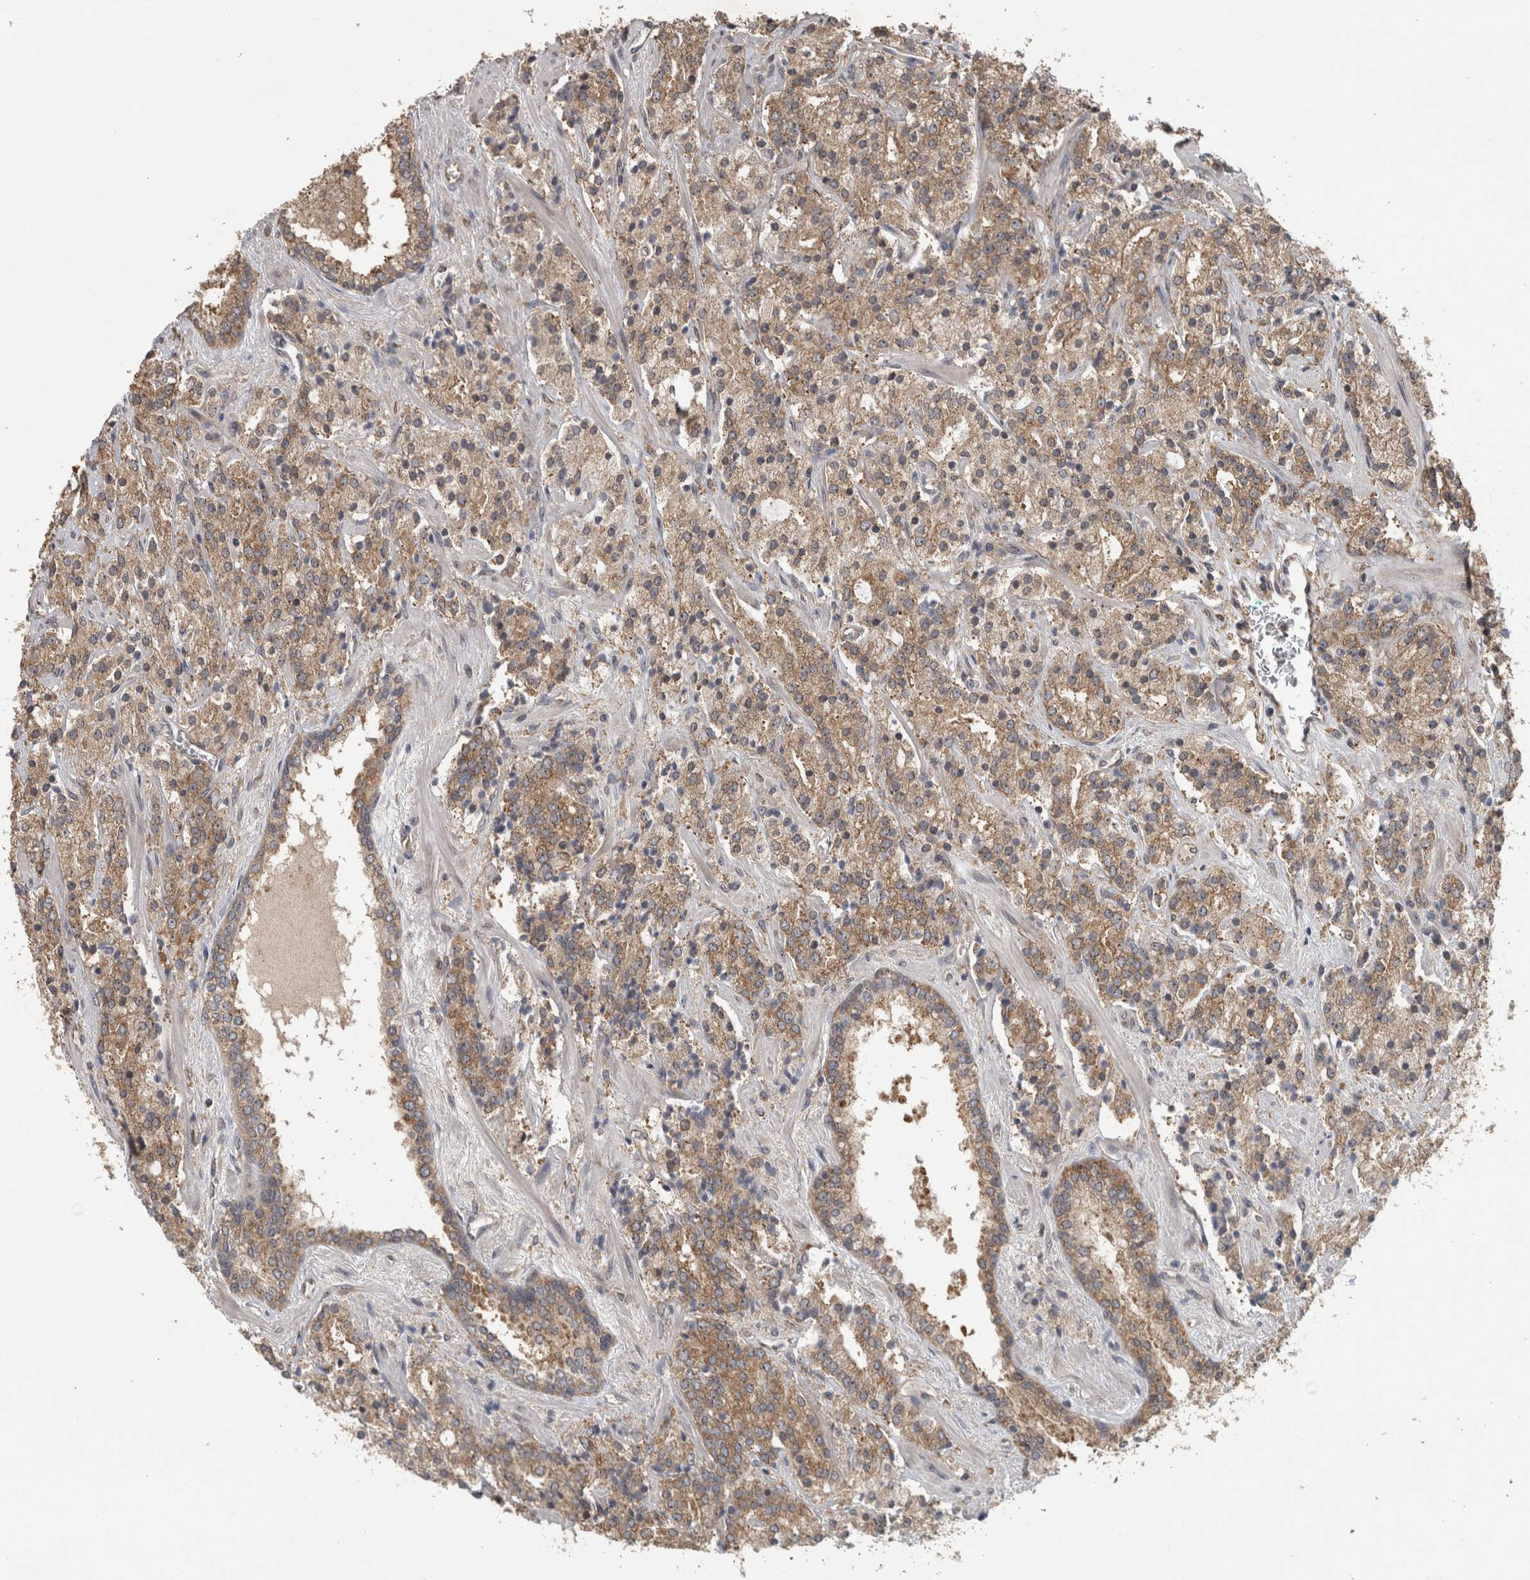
{"staining": {"intensity": "moderate", "quantity": ">75%", "location": "cytoplasmic/membranous"}, "tissue": "prostate cancer", "cell_type": "Tumor cells", "image_type": "cancer", "snomed": [{"axis": "morphology", "description": "Adenocarcinoma, High grade"}, {"axis": "topography", "description": "Prostate"}], "caption": "High-magnification brightfield microscopy of prostate high-grade adenocarcinoma stained with DAB (3,3'-diaminobenzidine) (brown) and counterstained with hematoxylin (blue). tumor cells exhibit moderate cytoplasmic/membranous staining is present in about>75% of cells. (IHC, brightfield microscopy, high magnification).", "gene": "ATXN2", "patient": {"sex": "male", "age": 71}}